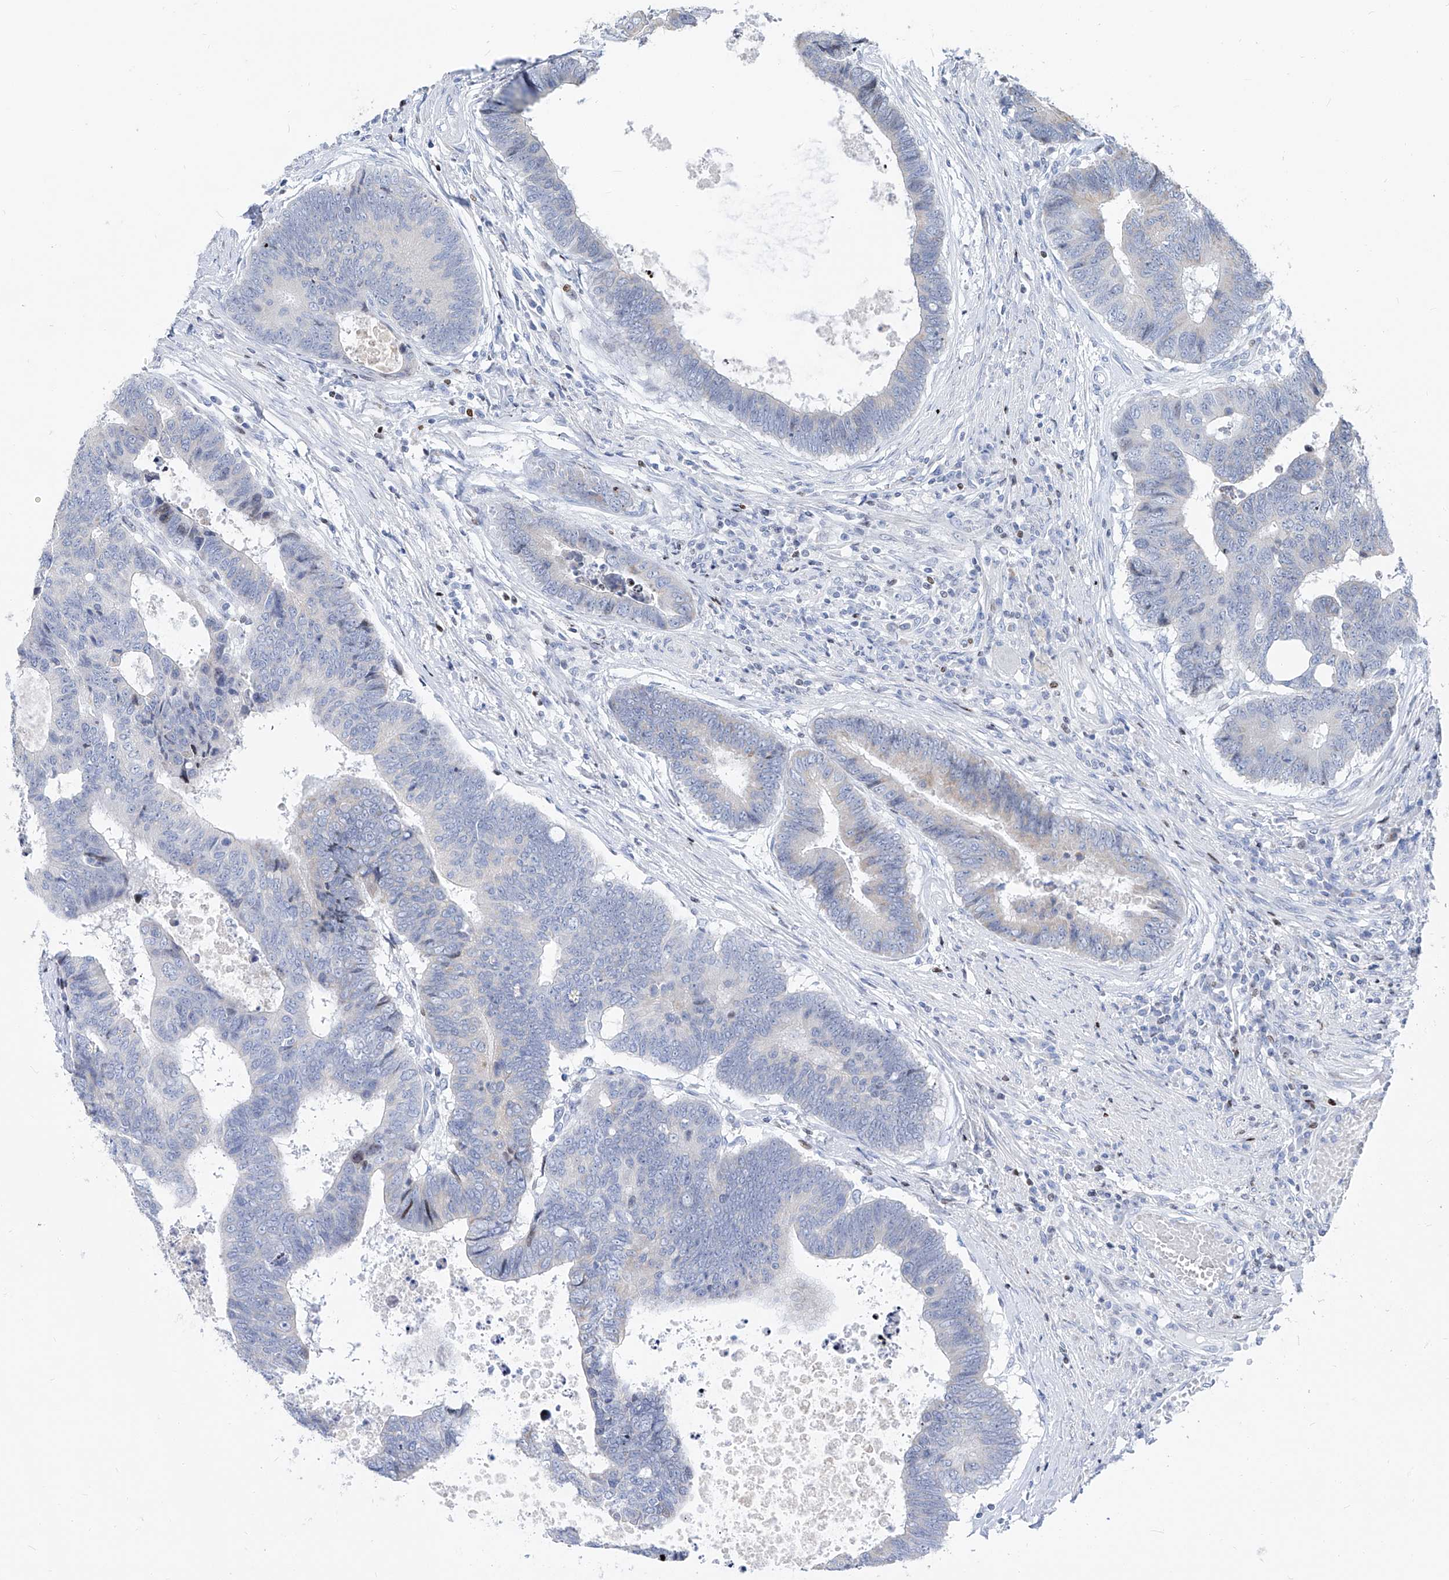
{"staining": {"intensity": "negative", "quantity": "none", "location": "none"}, "tissue": "colorectal cancer", "cell_type": "Tumor cells", "image_type": "cancer", "snomed": [{"axis": "morphology", "description": "Adenocarcinoma, NOS"}, {"axis": "topography", "description": "Rectum"}], "caption": "An immunohistochemistry micrograph of colorectal cancer is shown. There is no staining in tumor cells of colorectal cancer.", "gene": "FRS3", "patient": {"sex": "male", "age": 84}}